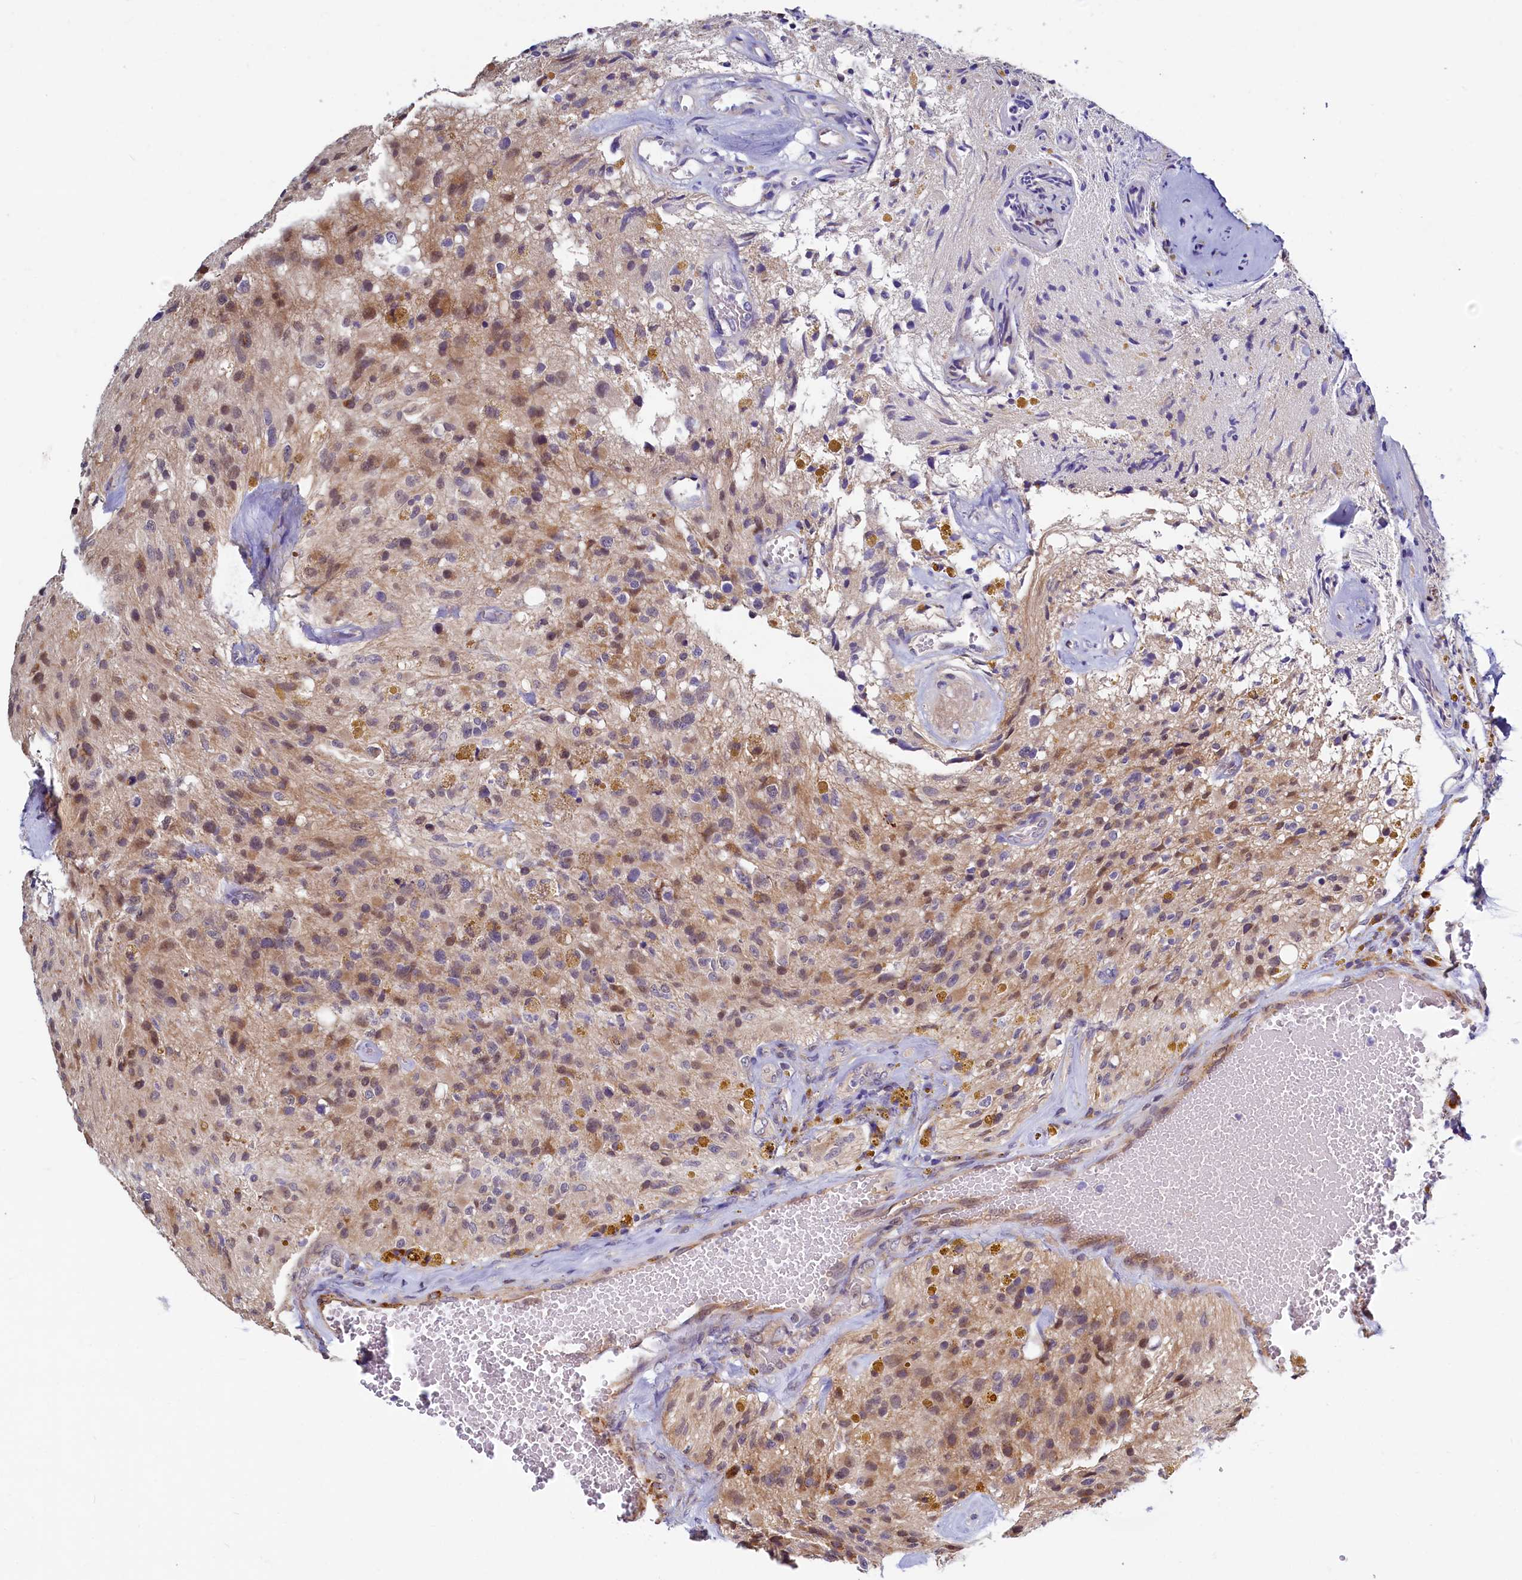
{"staining": {"intensity": "weak", "quantity": "25%-75%", "location": "cytoplasmic/membranous"}, "tissue": "glioma", "cell_type": "Tumor cells", "image_type": "cancer", "snomed": [{"axis": "morphology", "description": "Glioma, malignant, High grade"}, {"axis": "topography", "description": "Brain"}], "caption": "Malignant high-grade glioma stained for a protein (brown) shows weak cytoplasmic/membranous positive positivity in about 25%-75% of tumor cells.", "gene": "SLC16A14", "patient": {"sex": "male", "age": 69}}